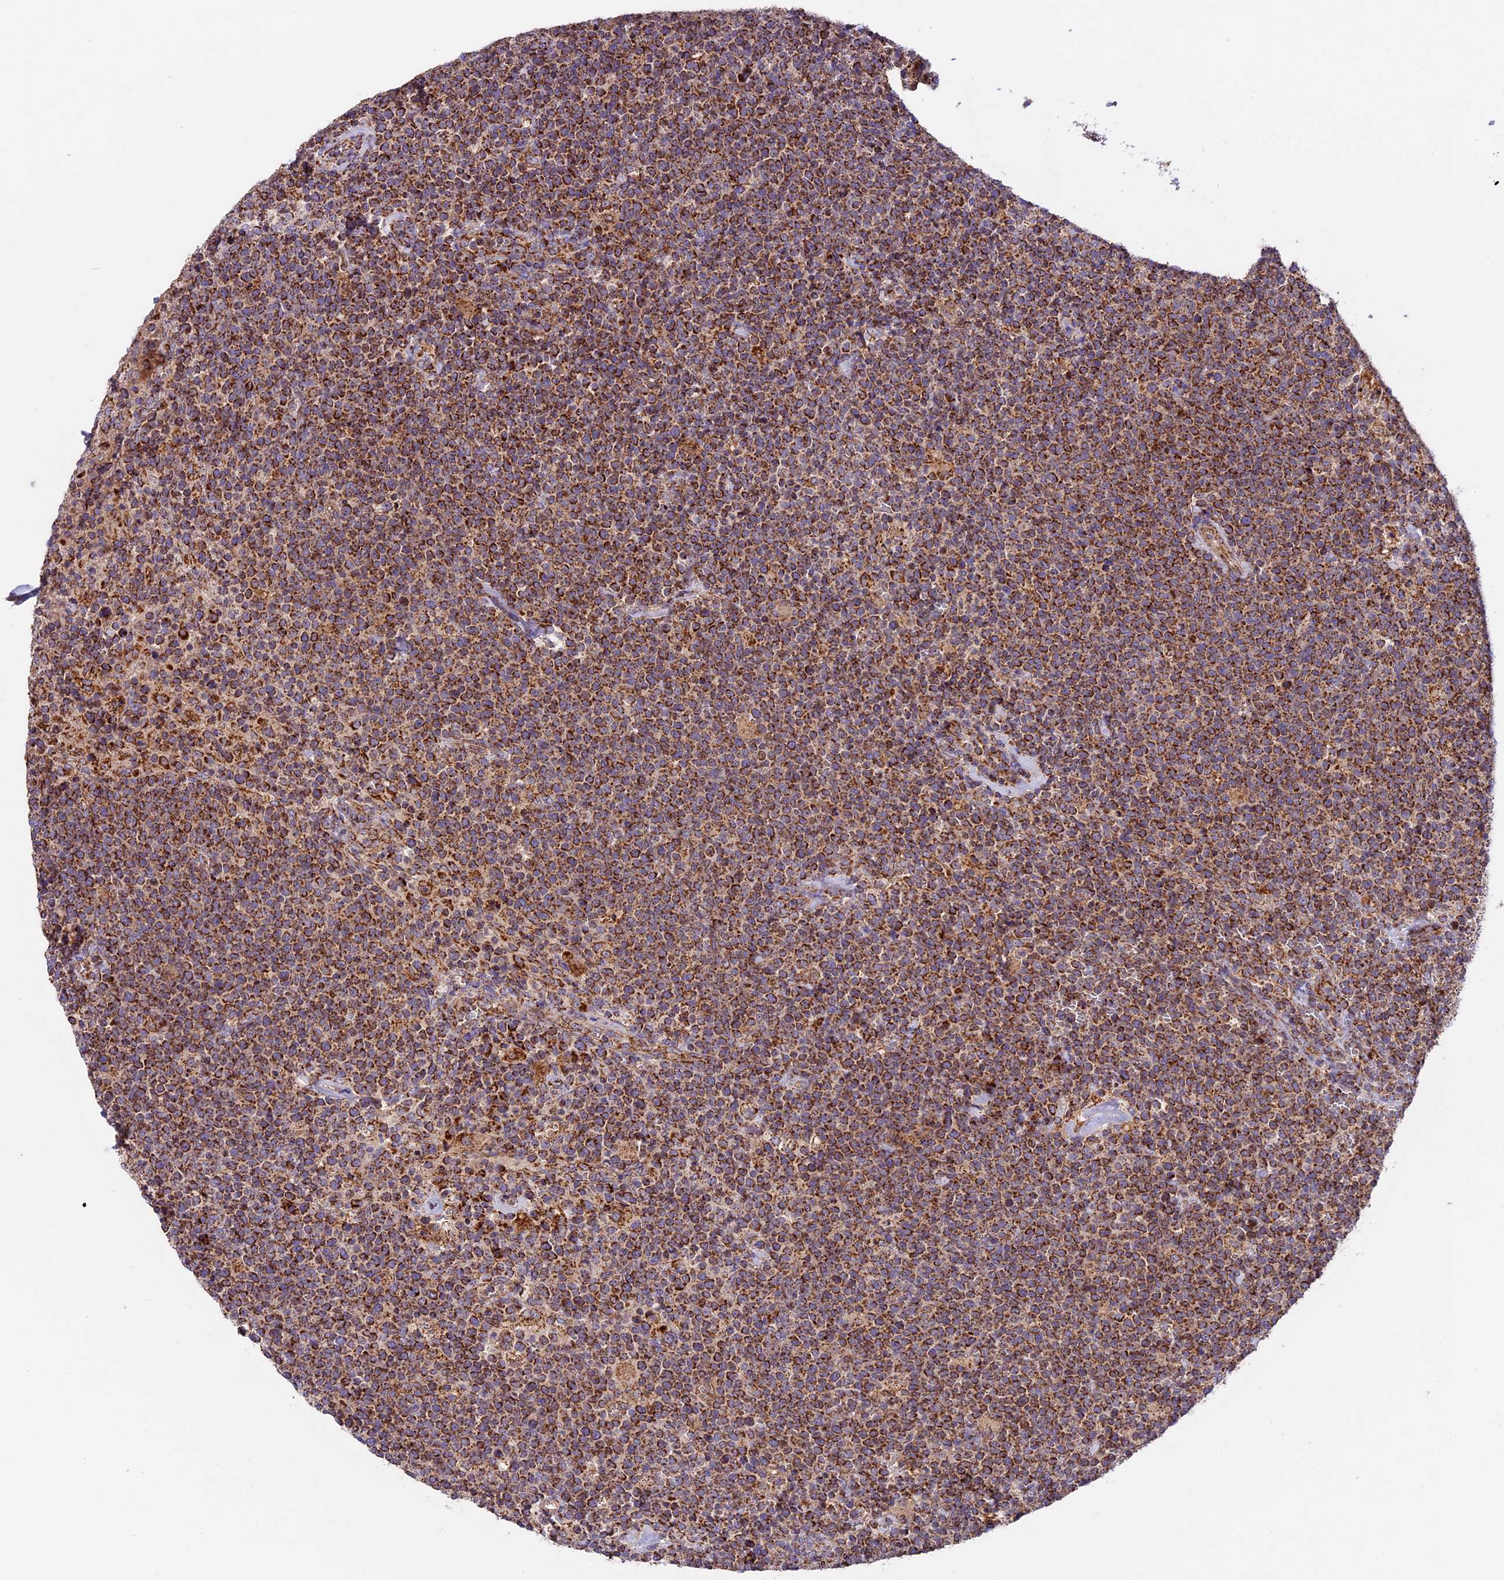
{"staining": {"intensity": "strong", "quantity": ">75%", "location": "cytoplasmic/membranous"}, "tissue": "lymphoma", "cell_type": "Tumor cells", "image_type": "cancer", "snomed": [{"axis": "morphology", "description": "Malignant lymphoma, non-Hodgkin's type, High grade"}, {"axis": "topography", "description": "Lymph node"}], "caption": "Immunohistochemistry (DAB) staining of high-grade malignant lymphoma, non-Hodgkin's type demonstrates strong cytoplasmic/membranous protein positivity in approximately >75% of tumor cells. (DAB IHC with brightfield microscopy, high magnification).", "gene": "NDUFA8", "patient": {"sex": "male", "age": 61}}